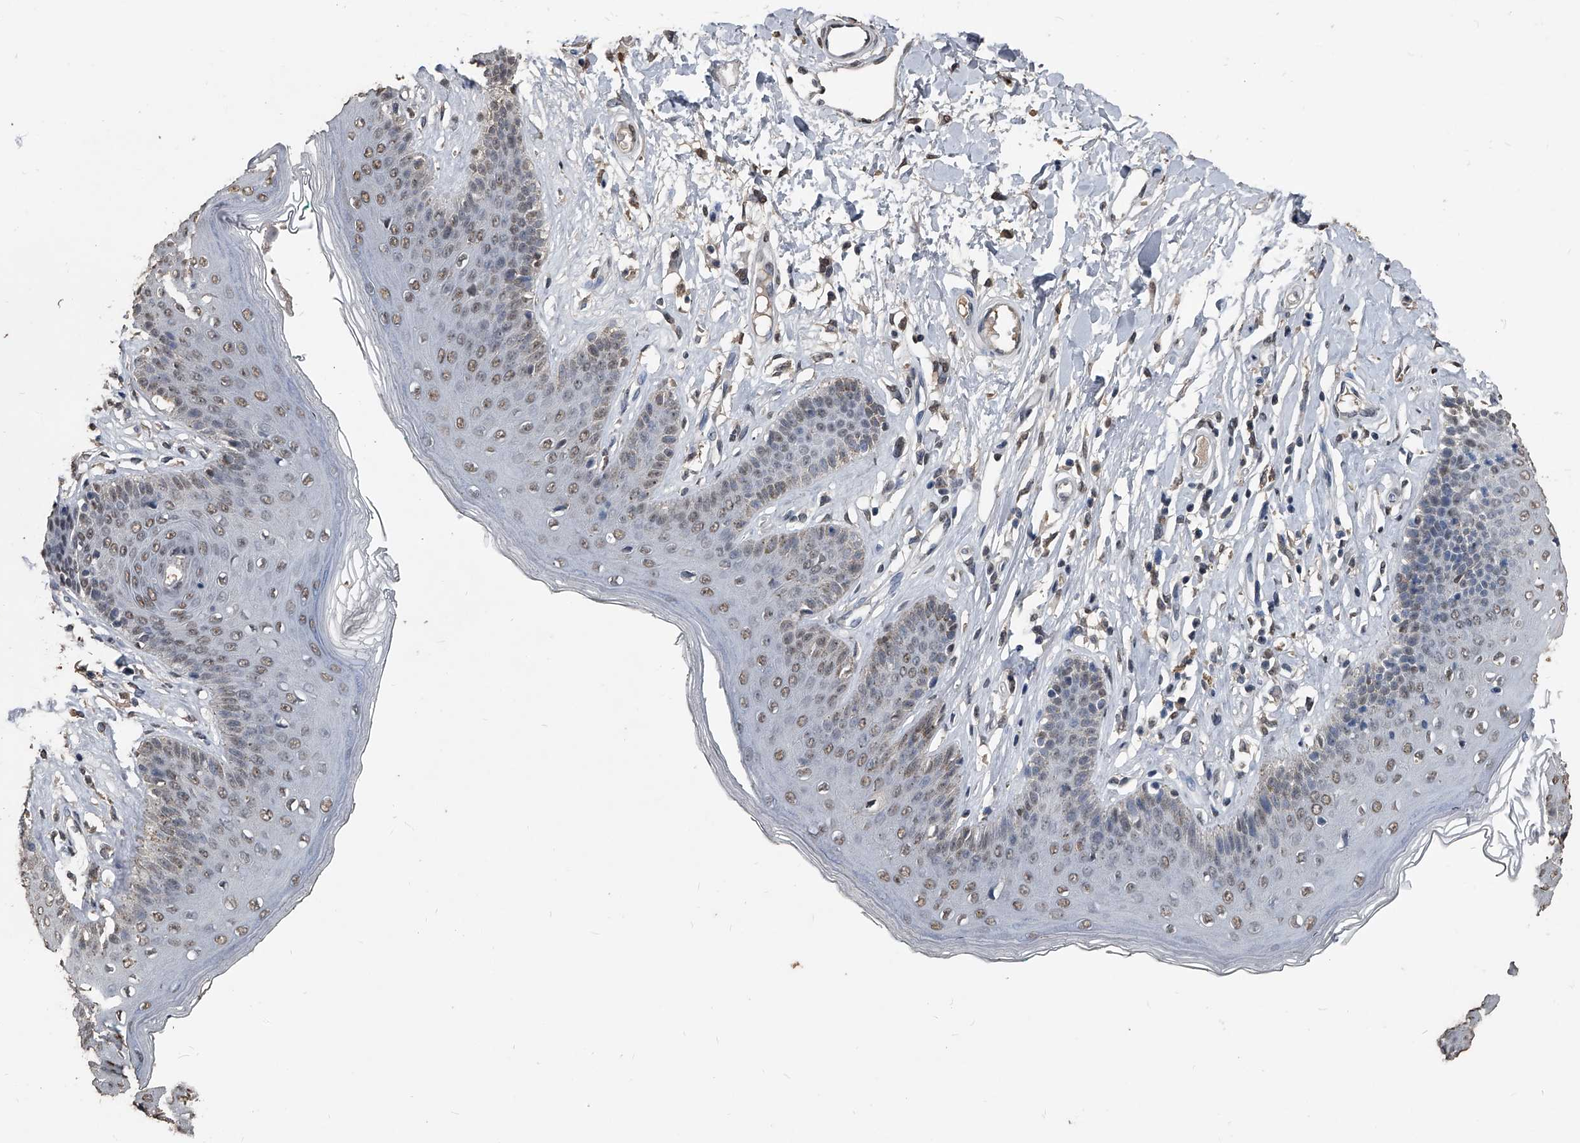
{"staining": {"intensity": "weak", "quantity": "25%-75%", "location": "nuclear"}, "tissue": "skin", "cell_type": "Epidermal cells", "image_type": "normal", "snomed": [{"axis": "morphology", "description": "Normal tissue, NOS"}, {"axis": "morphology", "description": "Squamous cell carcinoma, NOS"}, {"axis": "topography", "description": "Vulva"}], "caption": "Immunohistochemical staining of normal skin shows low levels of weak nuclear positivity in about 25%-75% of epidermal cells.", "gene": "MATR3", "patient": {"sex": "female", "age": 85}}